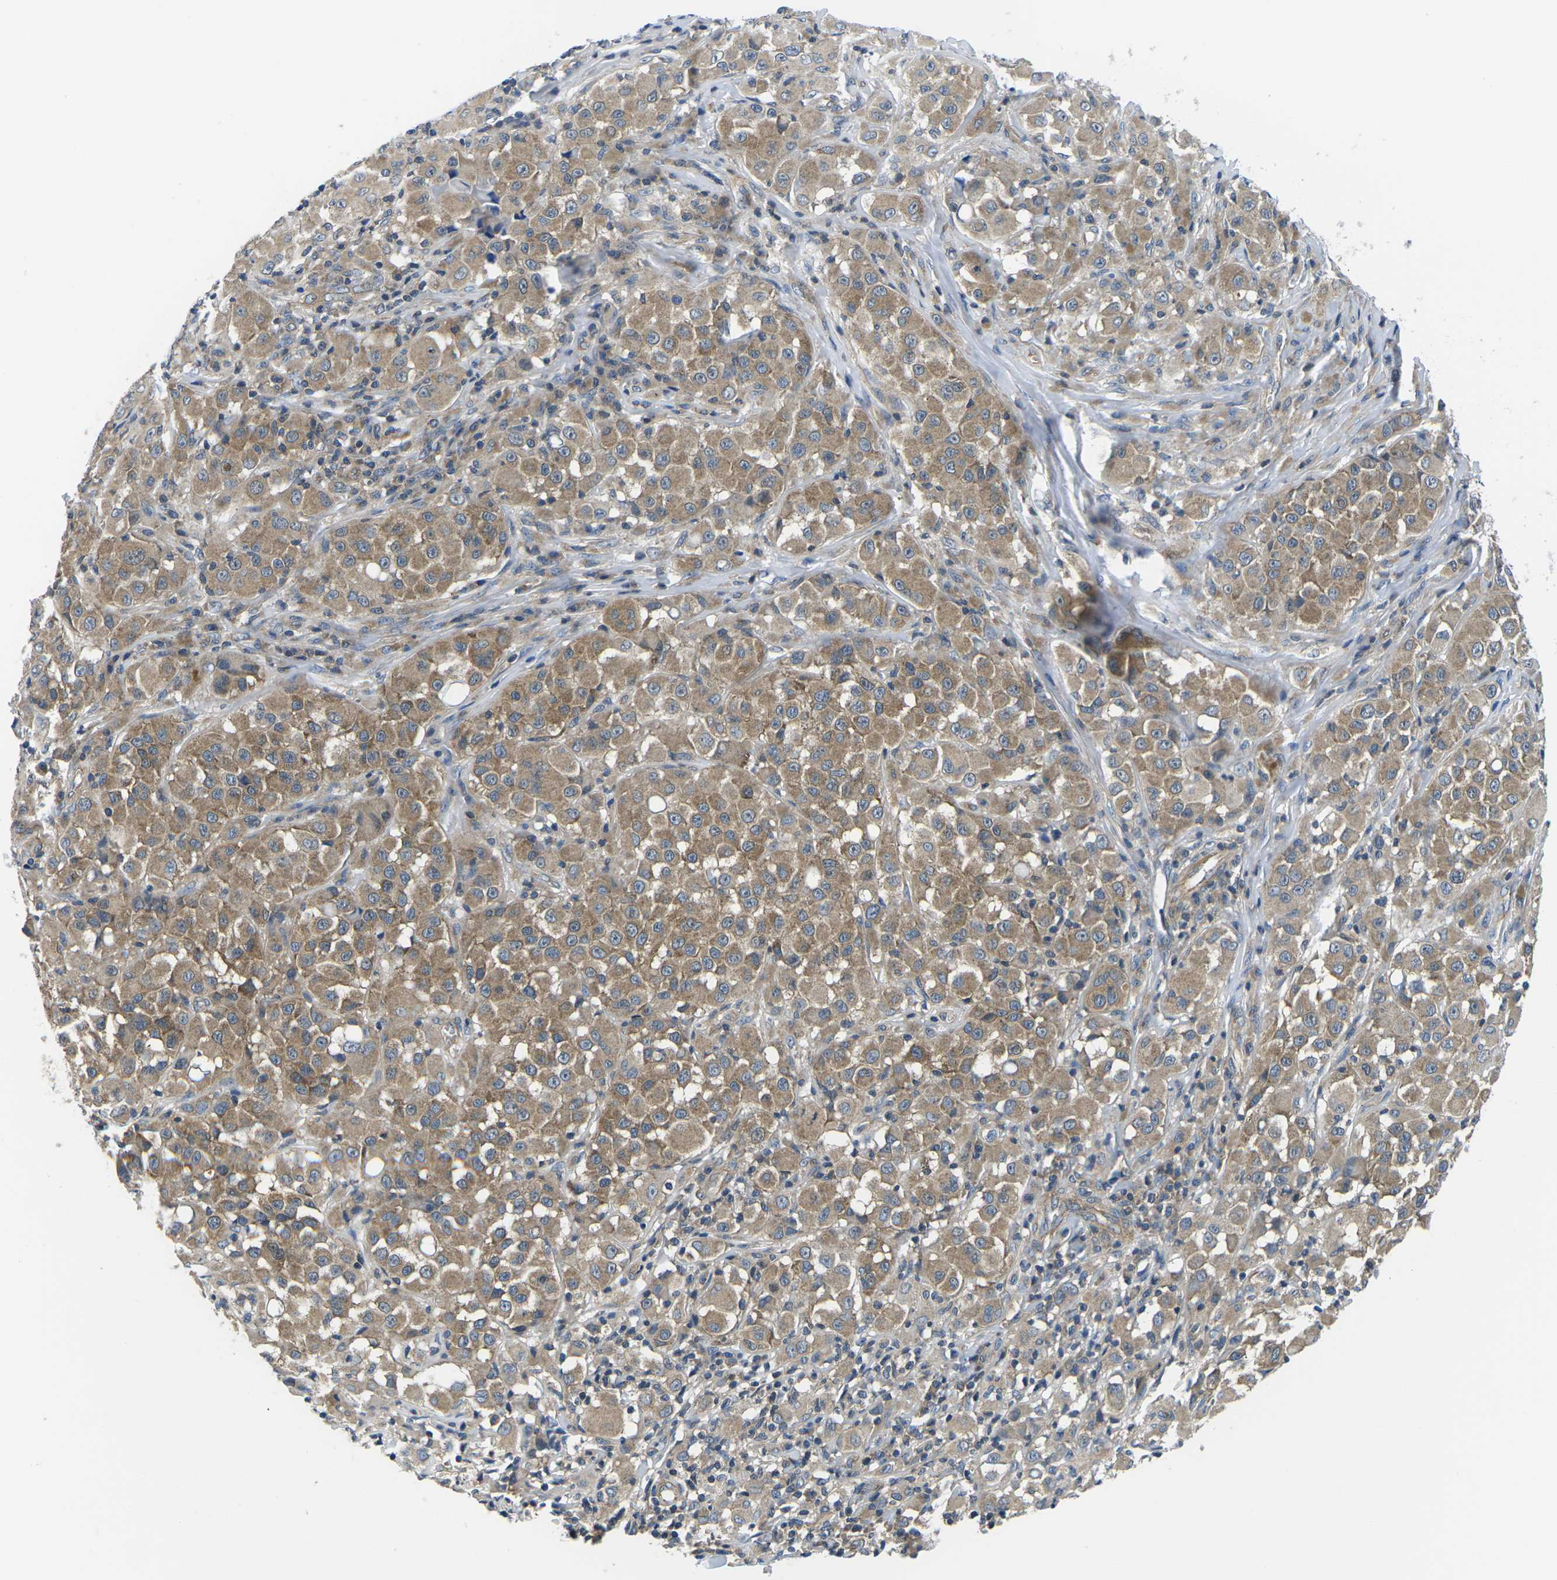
{"staining": {"intensity": "moderate", "quantity": ">75%", "location": "cytoplasmic/membranous"}, "tissue": "melanoma", "cell_type": "Tumor cells", "image_type": "cancer", "snomed": [{"axis": "morphology", "description": "Malignant melanoma, NOS"}, {"axis": "topography", "description": "Skin"}], "caption": "Tumor cells exhibit moderate cytoplasmic/membranous staining in approximately >75% of cells in melanoma.", "gene": "GSK3B", "patient": {"sex": "male", "age": 84}}